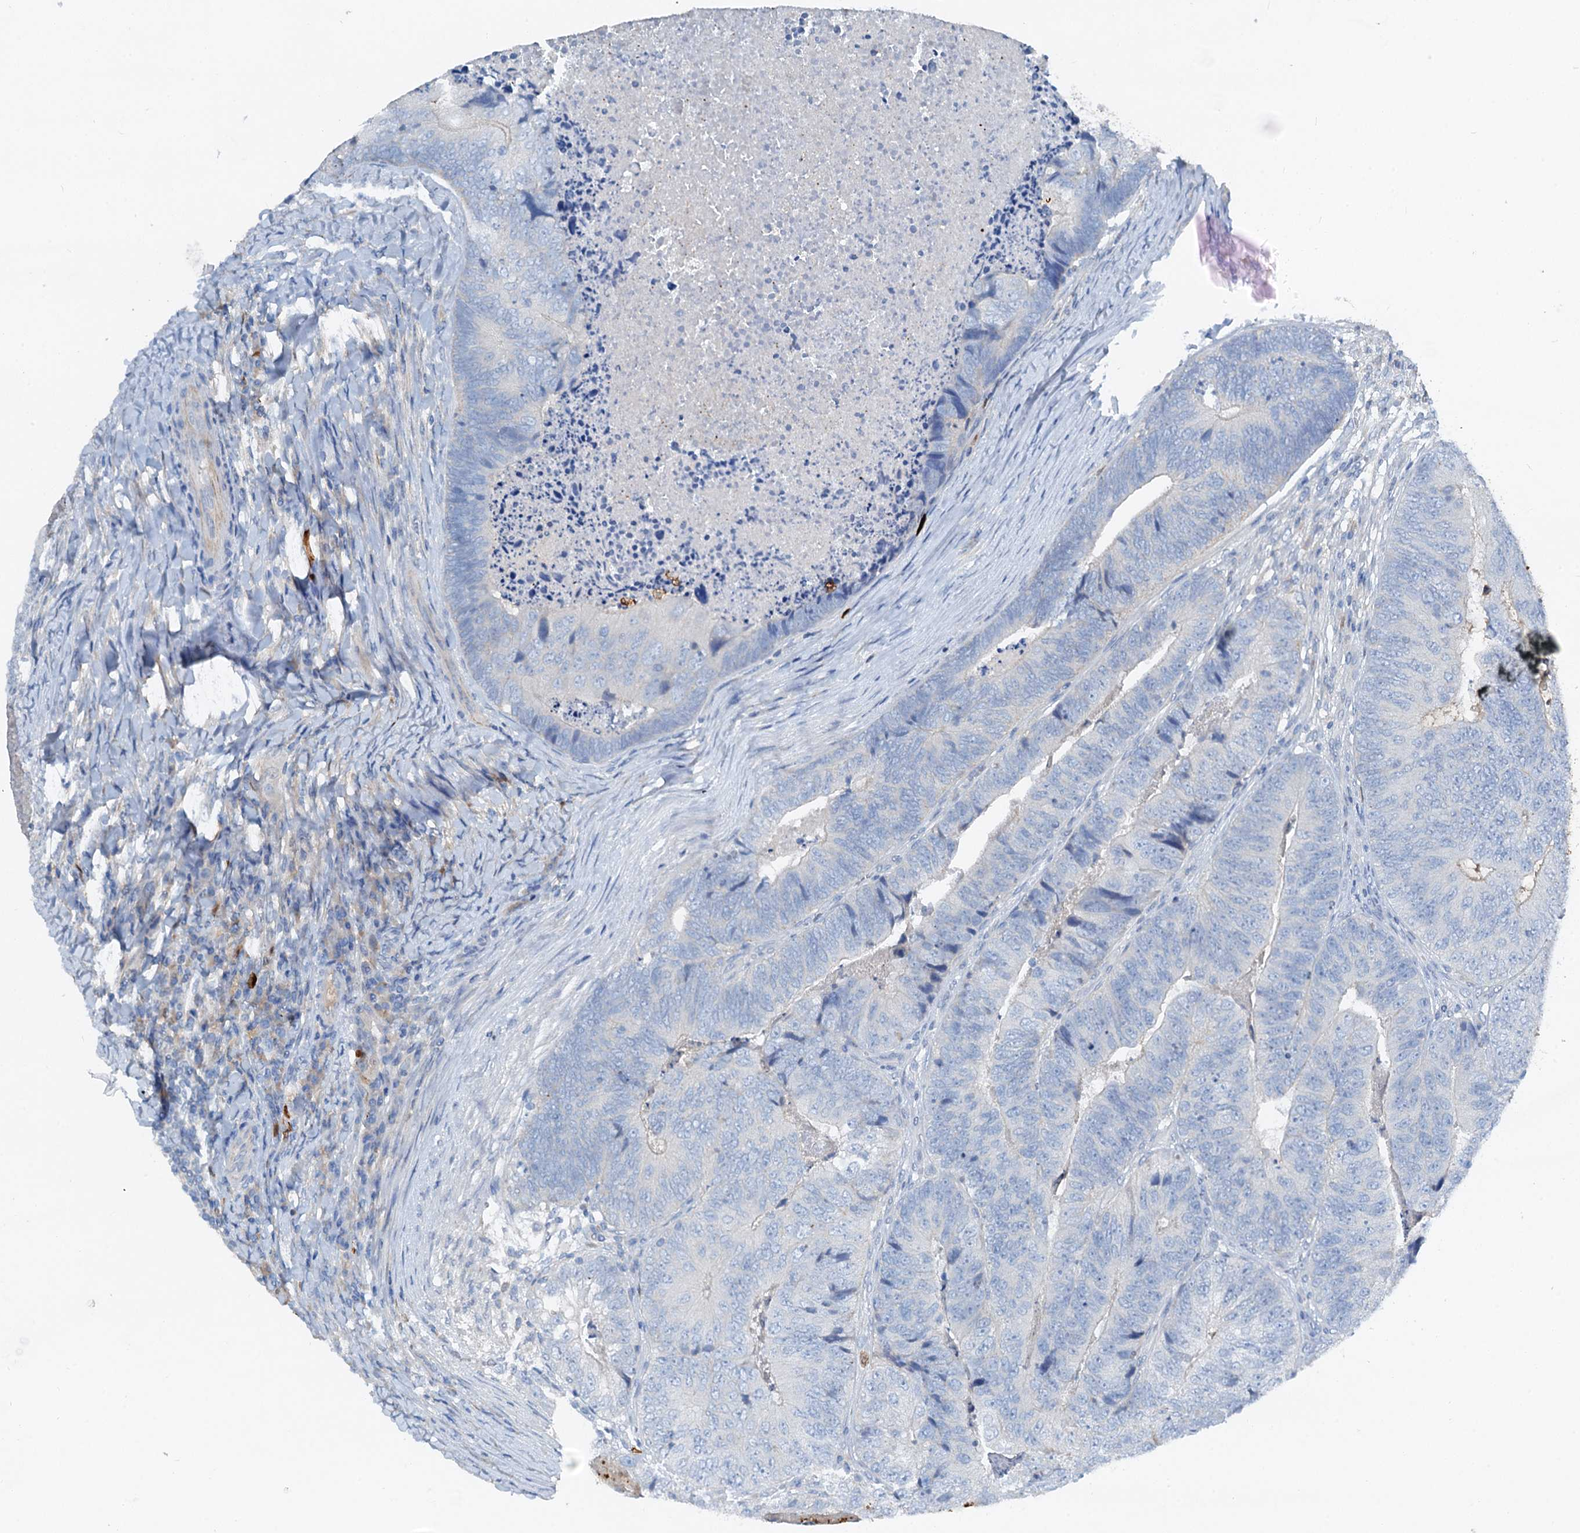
{"staining": {"intensity": "negative", "quantity": "none", "location": "none"}, "tissue": "colorectal cancer", "cell_type": "Tumor cells", "image_type": "cancer", "snomed": [{"axis": "morphology", "description": "Adenocarcinoma, NOS"}, {"axis": "topography", "description": "Colon"}], "caption": "The image demonstrates no staining of tumor cells in colorectal cancer.", "gene": "OTOA", "patient": {"sex": "female", "age": 67}}